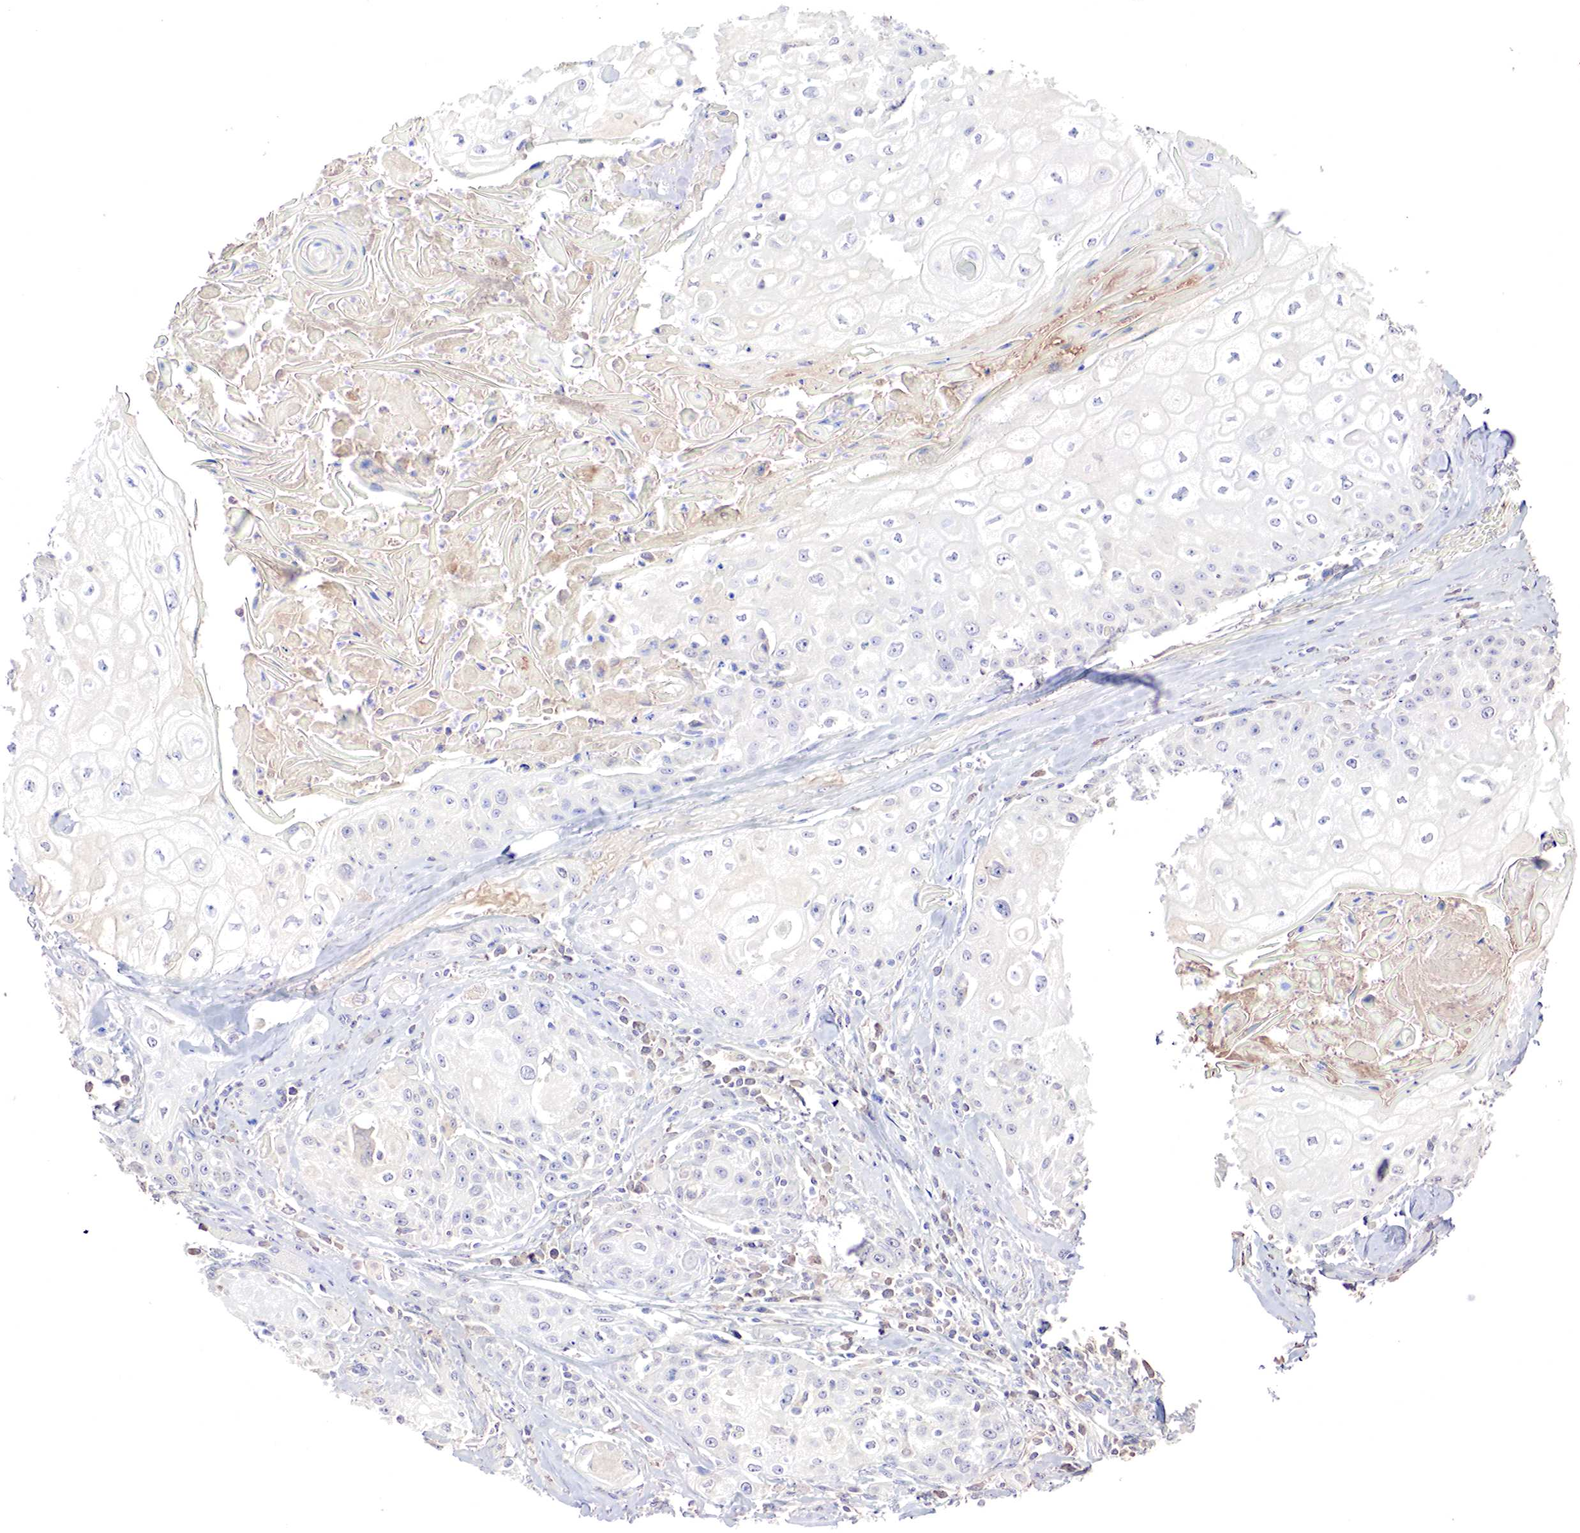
{"staining": {"intensity": "negative", "quantity": "none", "location": "none"}, "tissue": "head and neck cancer", "cell_type": "Tumor cells", "image_type": "cancer", "snomed": [{"axis": "morphology", "description": "Squamous cell carcinoma, NOS"}, {"axis": "topography", "description": "Oral tissue"}, {"axis": "topography", "description": "Head-Neck"}], "caption": "Tumor cells show no significant protein staining in head and neck cancer.", "gene": "GATA1", "patient": {"sex": "female", "age": 82}}